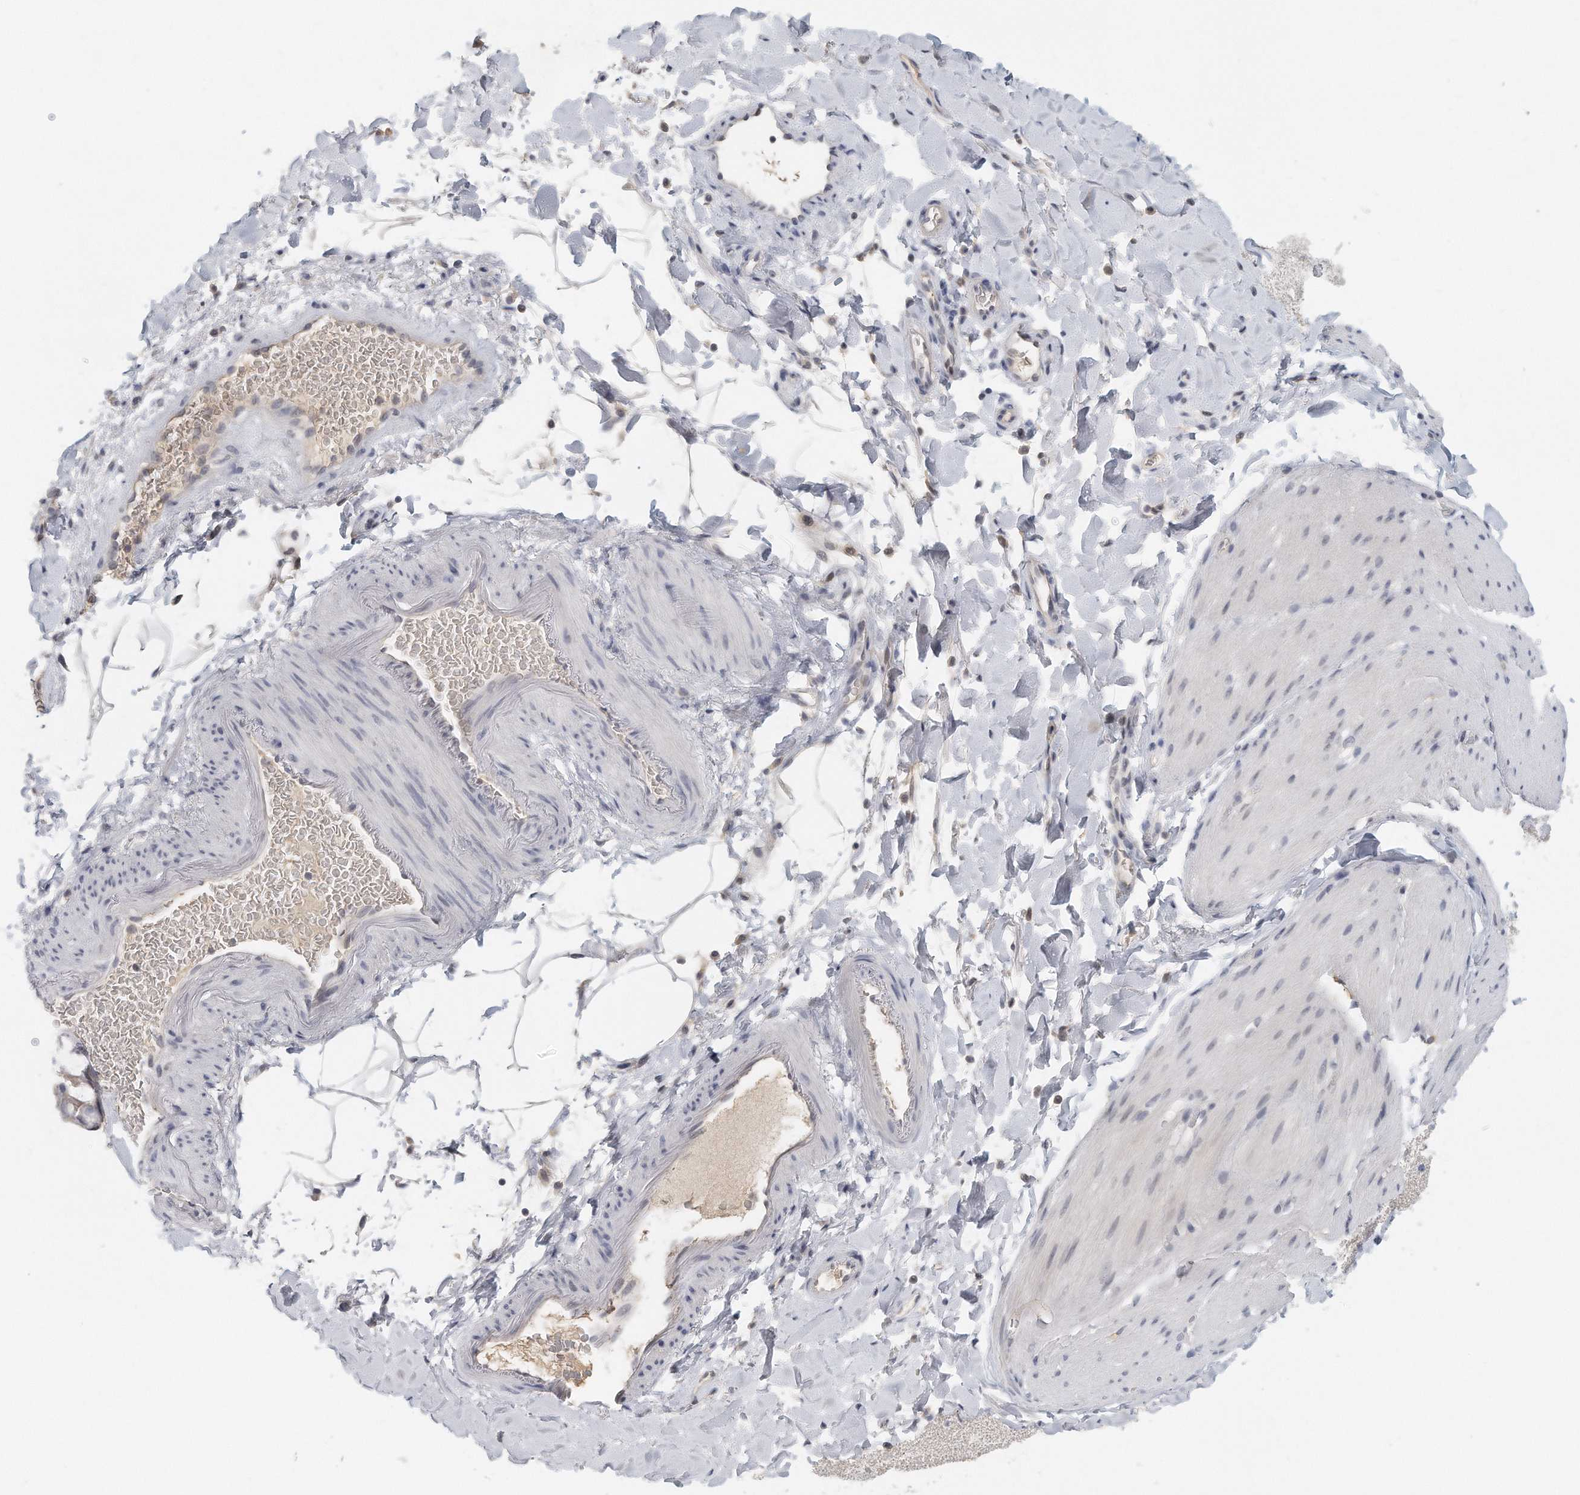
{"staining": {"intensity": "negative", "quantity": "none", "location": "none"}, "tissue": "smooth muscle", "cell_type": "Smooth muscle cells", "image_type": "normal", "snomed": [{"axis": "morphology", "description": "Normal tissue, NOS"}, {"axis": "topography", "description": "Smooth muscle"}, {"axis": "topography", "description": "Small intestine"}], "caption": "This histopathology image is of normal smooth muscle stained with IHC to label a protein in brown with the nuclei are counter-stained blue. There is no staining in smooth muscle cells. (Stains: DAB immunohistochemistry with hematoxylin counter stain, Microscopy: brightfield microscopy at high magnification).", "gene": "DDX43", "patient": {"sex": "female", "age": 84}}